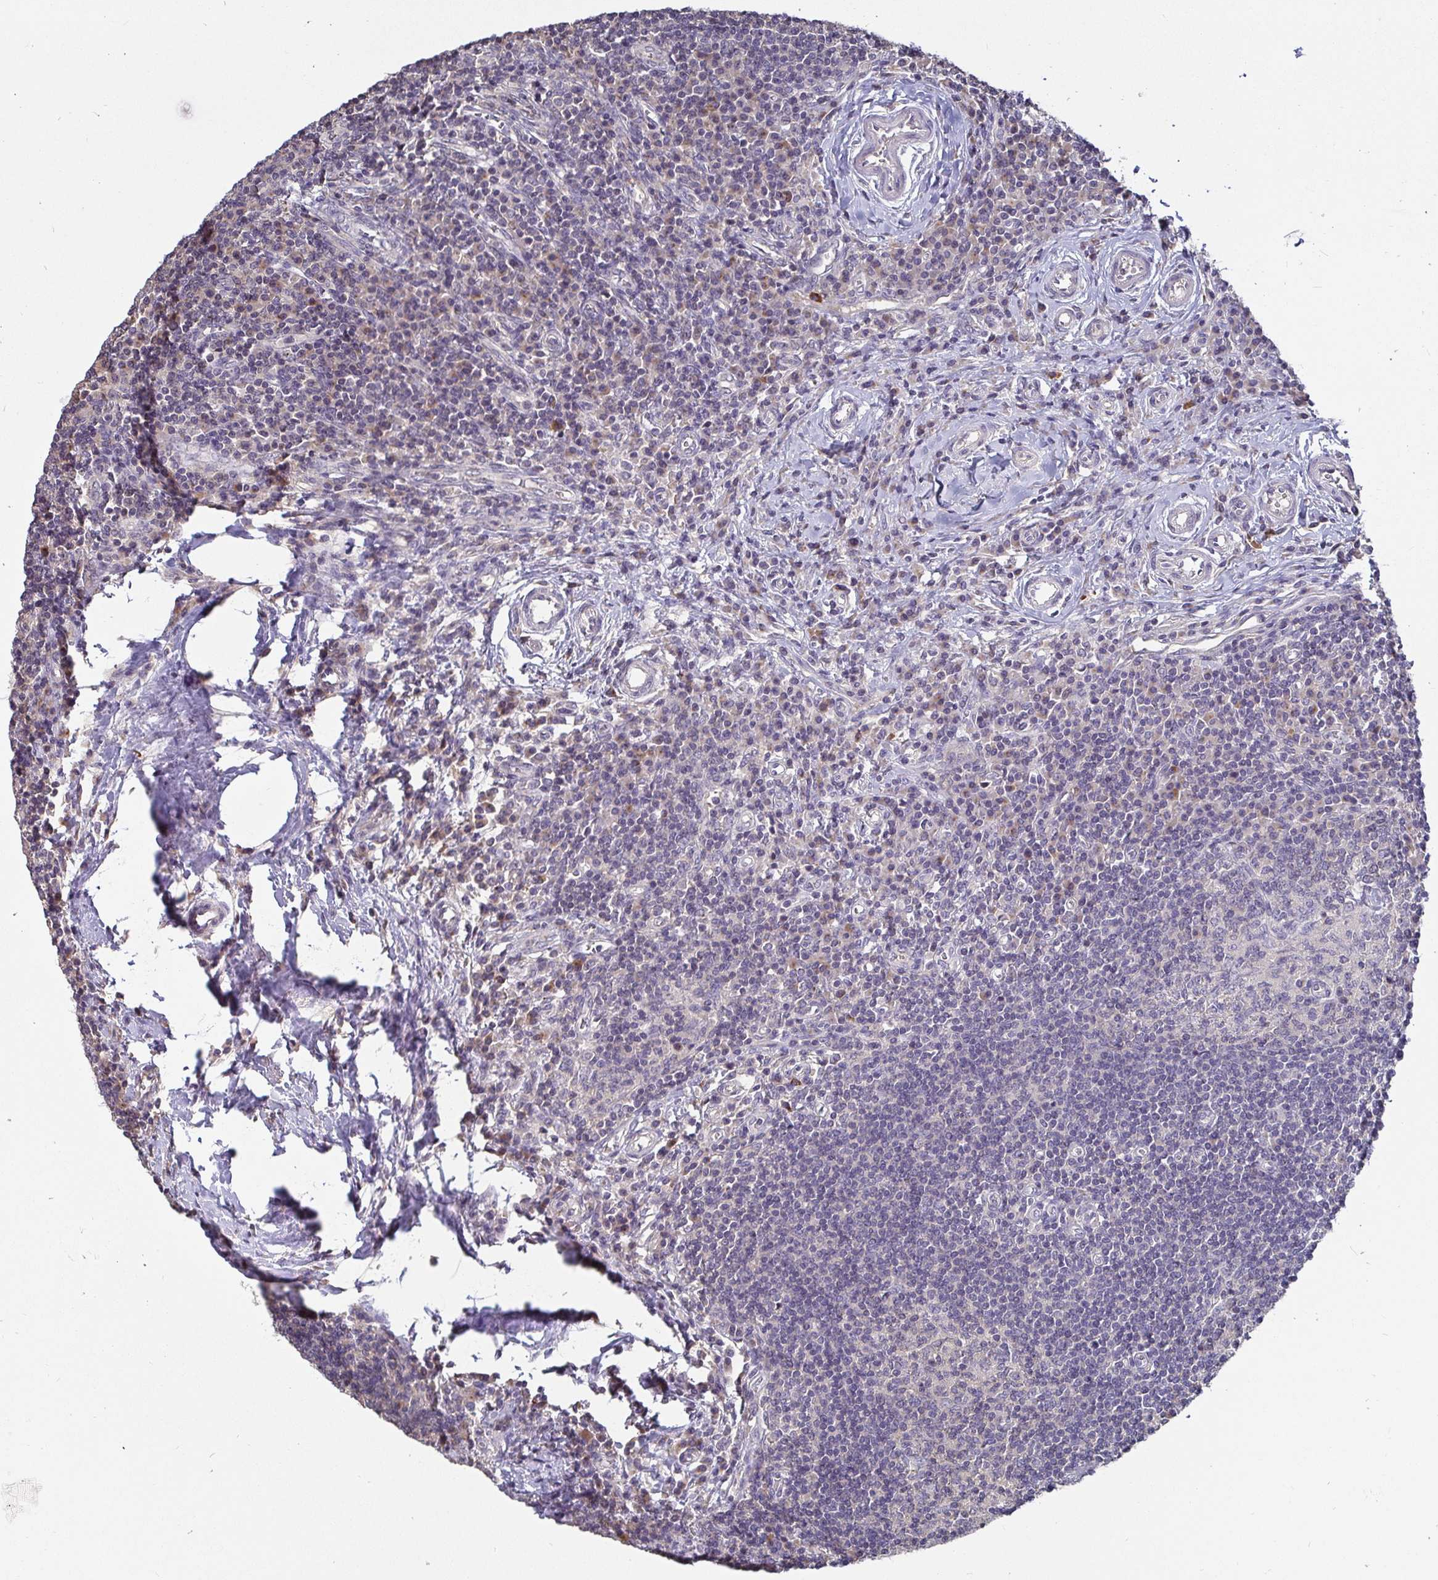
{"staining": {"intensity": "negative", "quantity": "none", "location": "none"}, "tissue": "lymph node", "cell_type": "Germinal center cells", "image_type": "normal", "snomed": [{"axis": "morphology", "description": "Normal tissue, NOS"}, {"axis": "topography", "description": "Lymph node"}], "caption": "This photomicrograph is of unremarkable lymph node stained with immunohistochemistry (IHC) to label a protein in brown with the nuclei are counter-stained blue. There is no staining in germinal center cells.", "gene": "ANLN", "patient": {"sex": "male", "age": 67}}